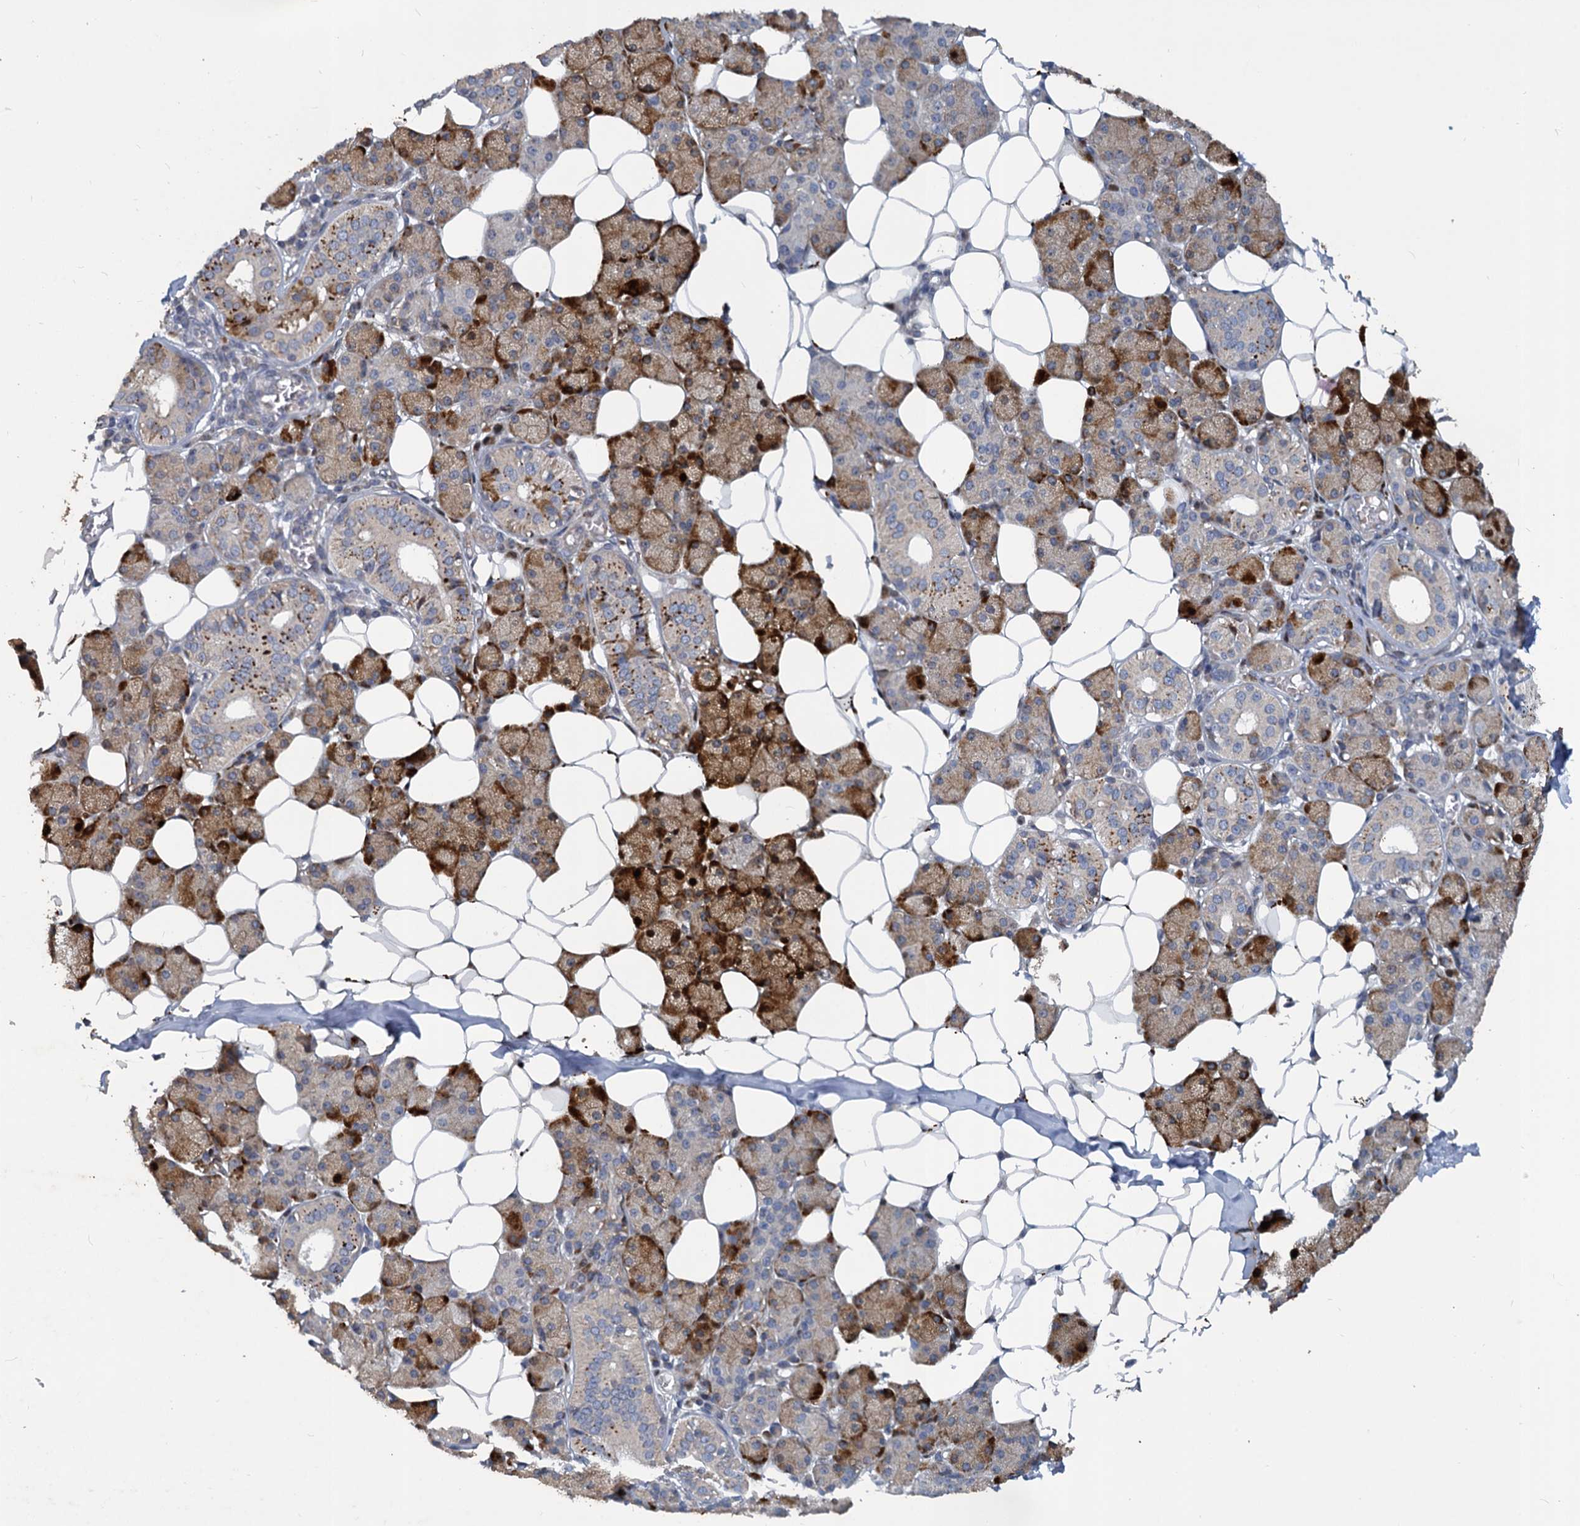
{"staining": {"intensity": "strong", "quantity": "25%-75%", "location": "cytoplasmic/membranous"}, "tissue": "salivary gland", "cell_type": "Glandular cells", "image_type": "normal", "snomed": [{"axis": "morphology", "description": "Normal tissue, NOS"}, {"axis": "topography", "description": "Salivary gland"}], "caption": "Salivary gland was stained to show a protein in brown. There is high levels of strong cytoplasmic/membranous expression in approximately 25%-75% of glandular cells. The protein of interest is shown in brown color, while the nuclei are stained blue.", "gene": "SLC2A7", "patient": {"sex": "female", "age": 33}}